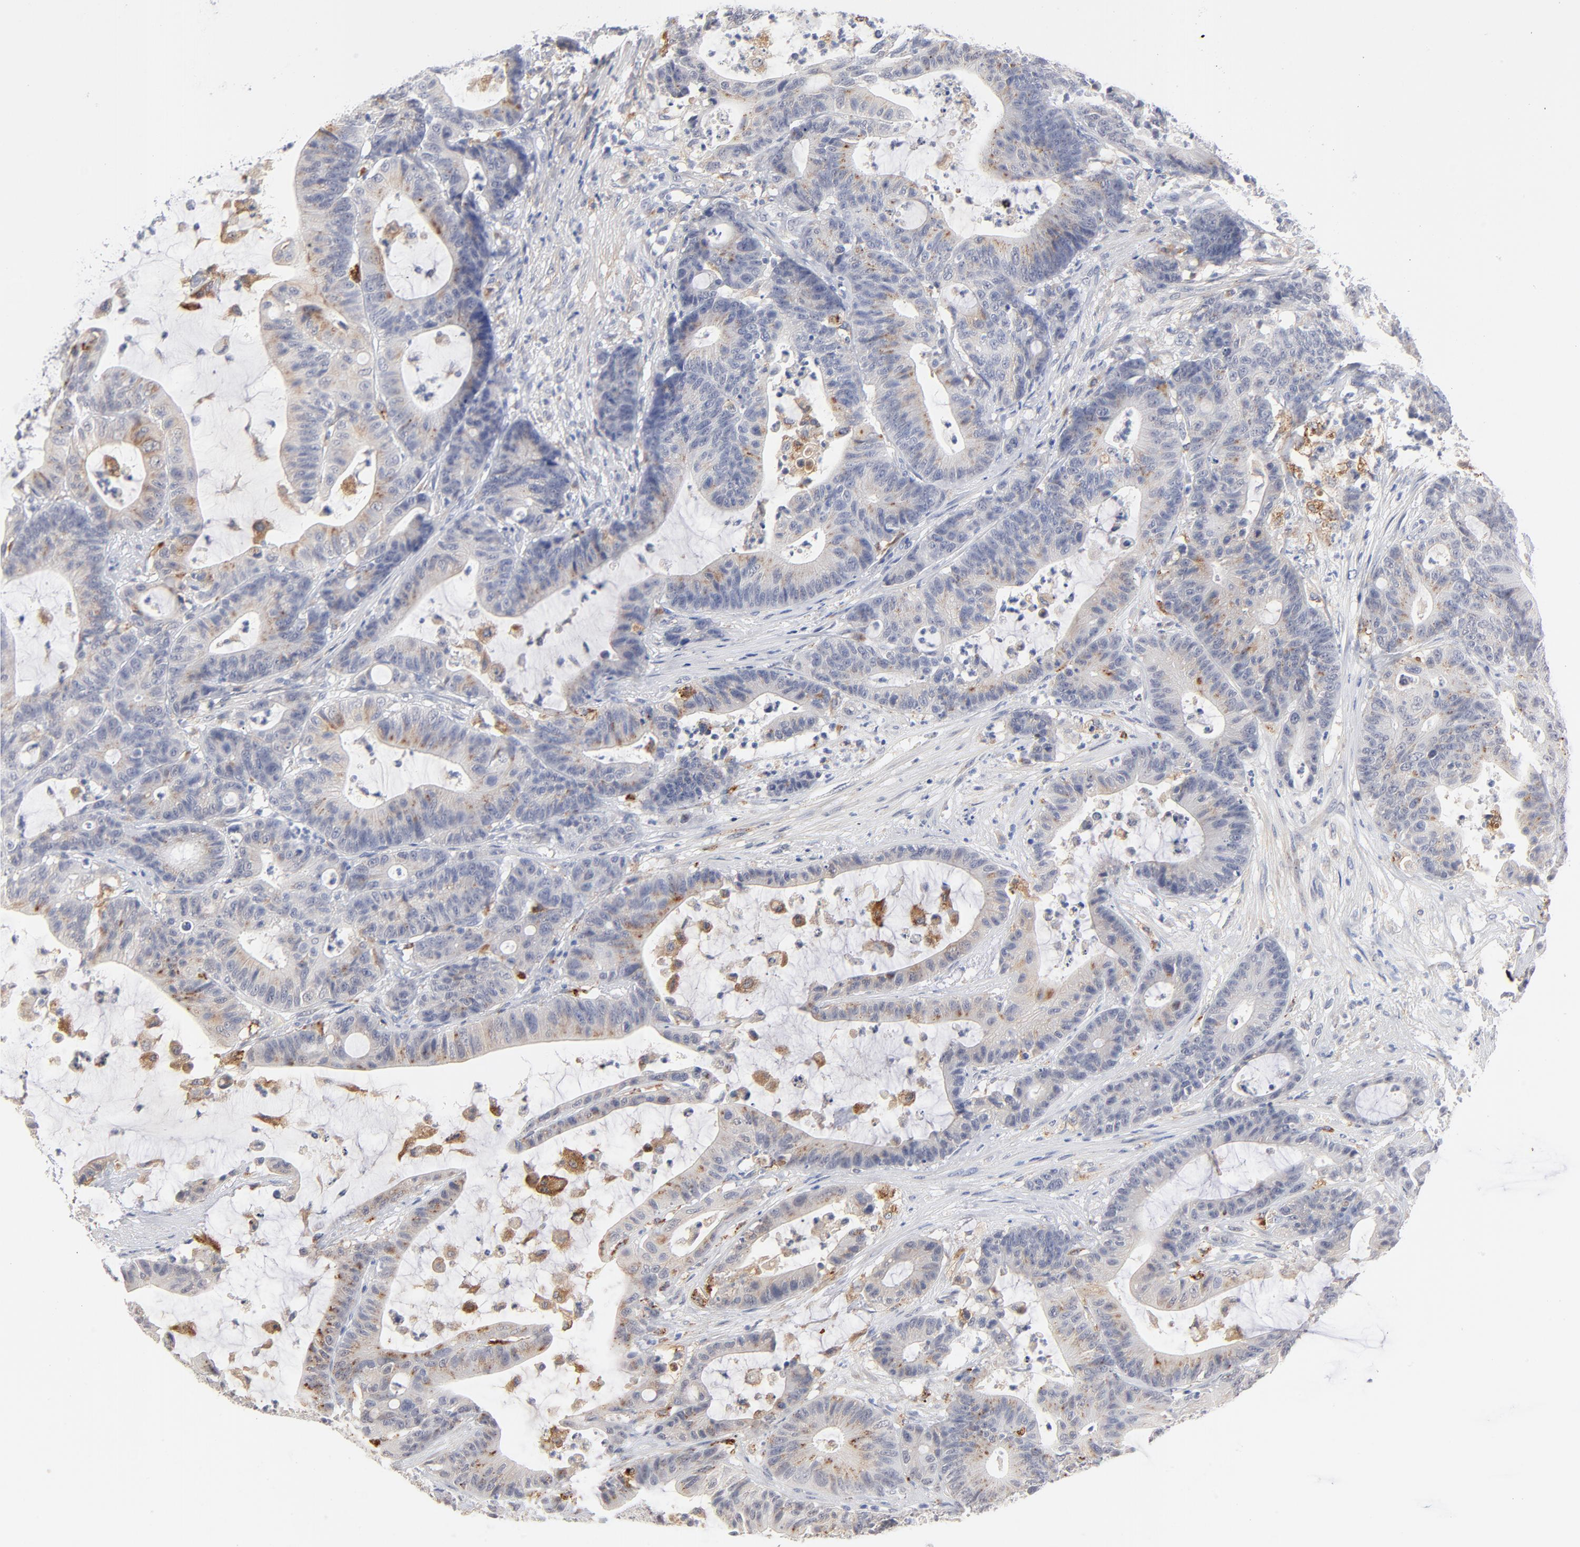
{"staining": {"intensity": "weak", "quantity": "25%-75%", "location": "cytoplasmic/membranous"}, "tissue": "colorectal cancer", "cell_type": "Tumor cells", "image_type": "cancer", "snomed": [{"axis": "morphology", "description": "Adenocarcinoma, NOS"}, {"axis": "topography", "description": "Colon"}], "caption": "Immunohistochemical staining of human colorectal cancer shows weak cytoplasmic/membranous protein expression in about 25%-75% of tumor cells.", "gene": "LTBP2", "patient": {"sex": "female", "age": 84}}